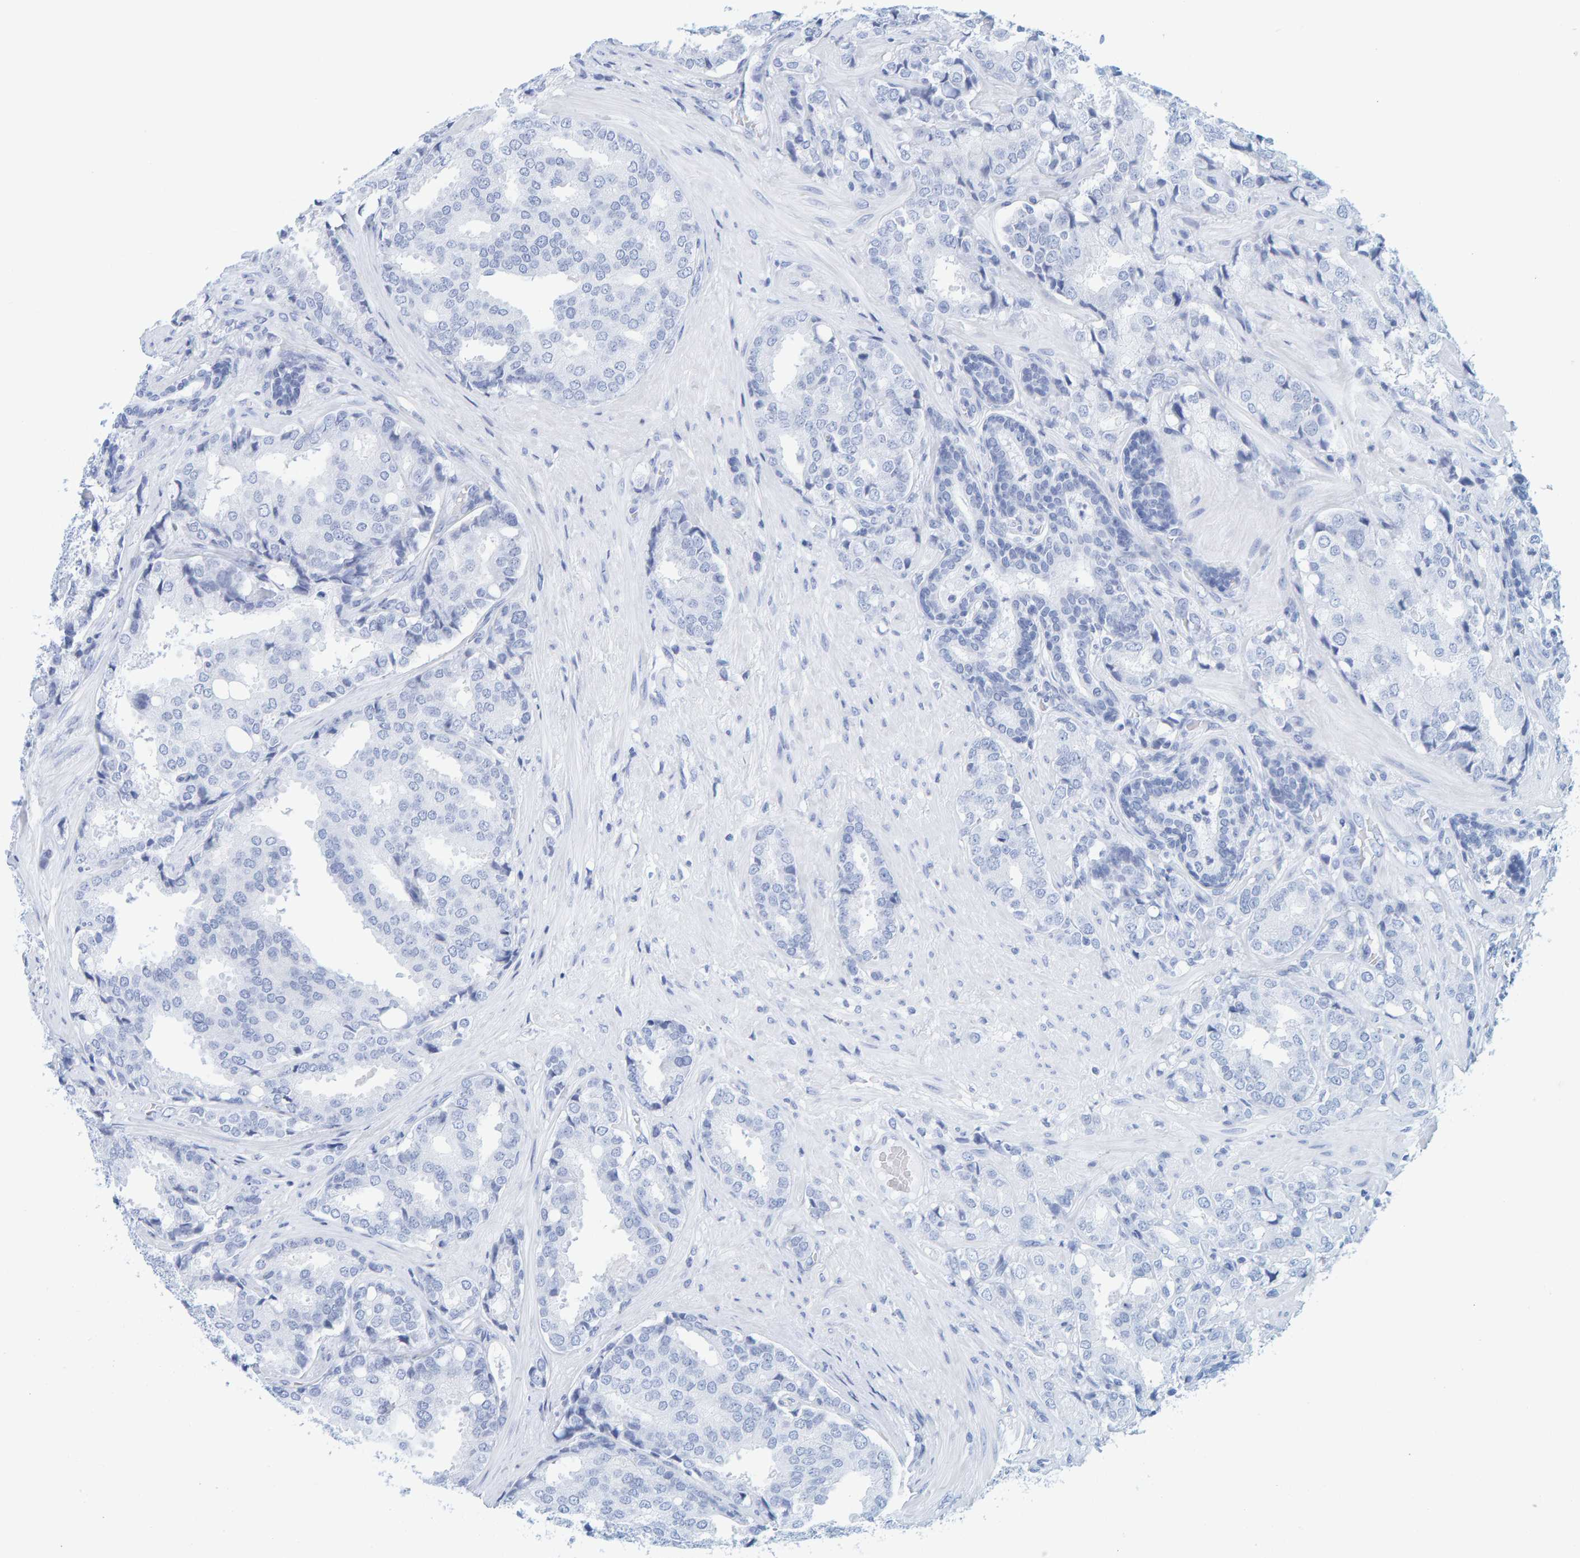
{"staining": {"intensity": "negative", "quantity": "none", "location": "none"}, "tissue": "prostate cancer", "cell_type": "Tumor cells", "image_type": "cancer", "snomed": [{"axis": "morphology", "description": "Adenocarcinoma, High grade"}, {"axis": "topography", "description": "Prostate"}], "caption": "IHC of human prostate cancer (adenocarcinoma (high-grade)) shows no staining in tumor cells.", "gene": "SFTPC", "patient": {"sex": "male", "age": 50}}